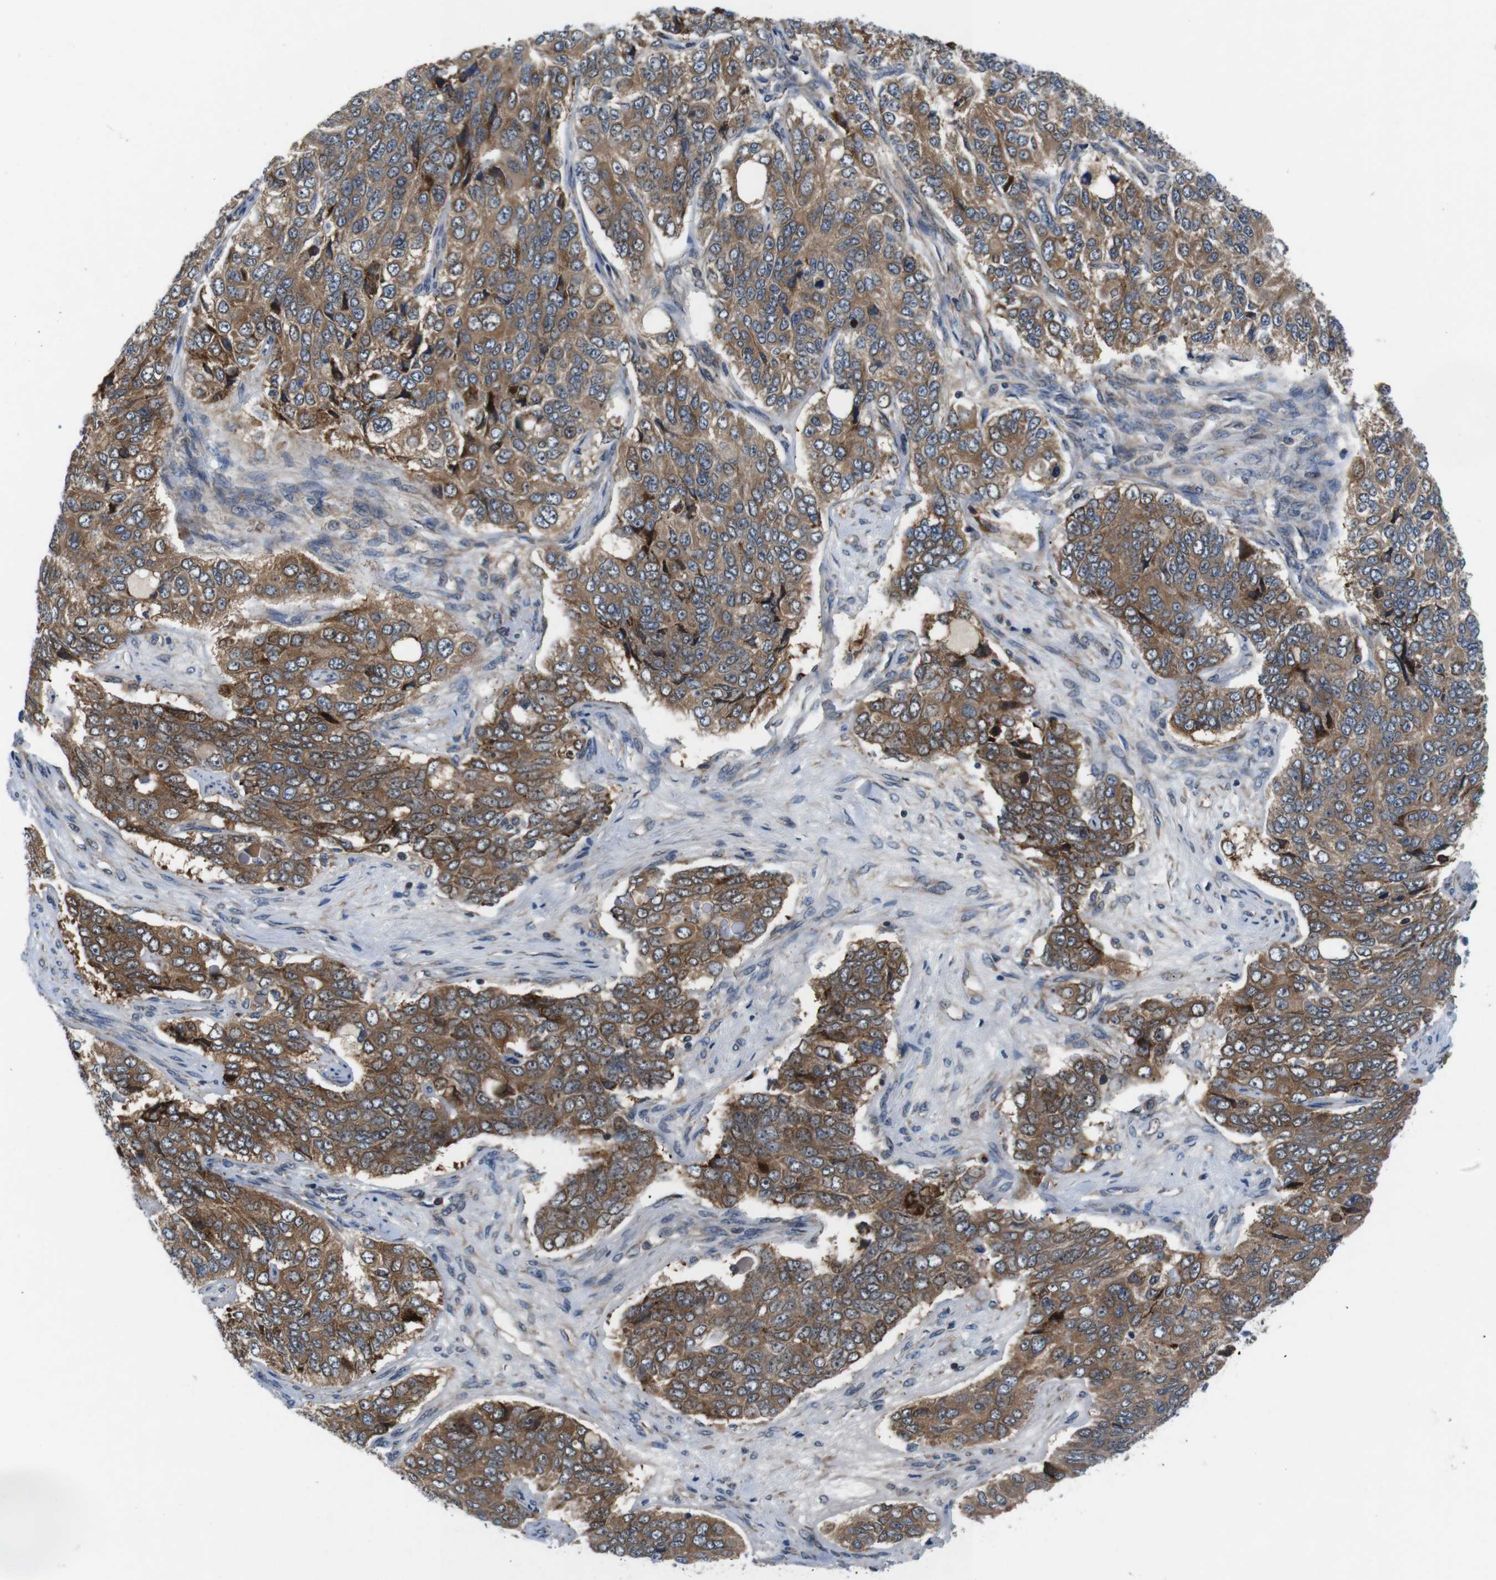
{"staining": {"intensity": "moderate", "quantity": ">75%", "location": "cytoplasmic/membranous"}, "tissue": "ovarian cancer", "cell_type": "Tumor cells", "image_type": "cancer", "snomed": [{"axis": "morphology", "description": "Carcinoma, endometroid"}, {"axis": "topography", "description": "Ovary"}], "caption": "A medium amount of moderate cytoplasmic/membranous staining is present in about >75% of tumor cells in ovarian cancer (endometroid carcinoma) tissue.", "gene": "JAK1", "patient": {"sex": "female", "age": 51}}